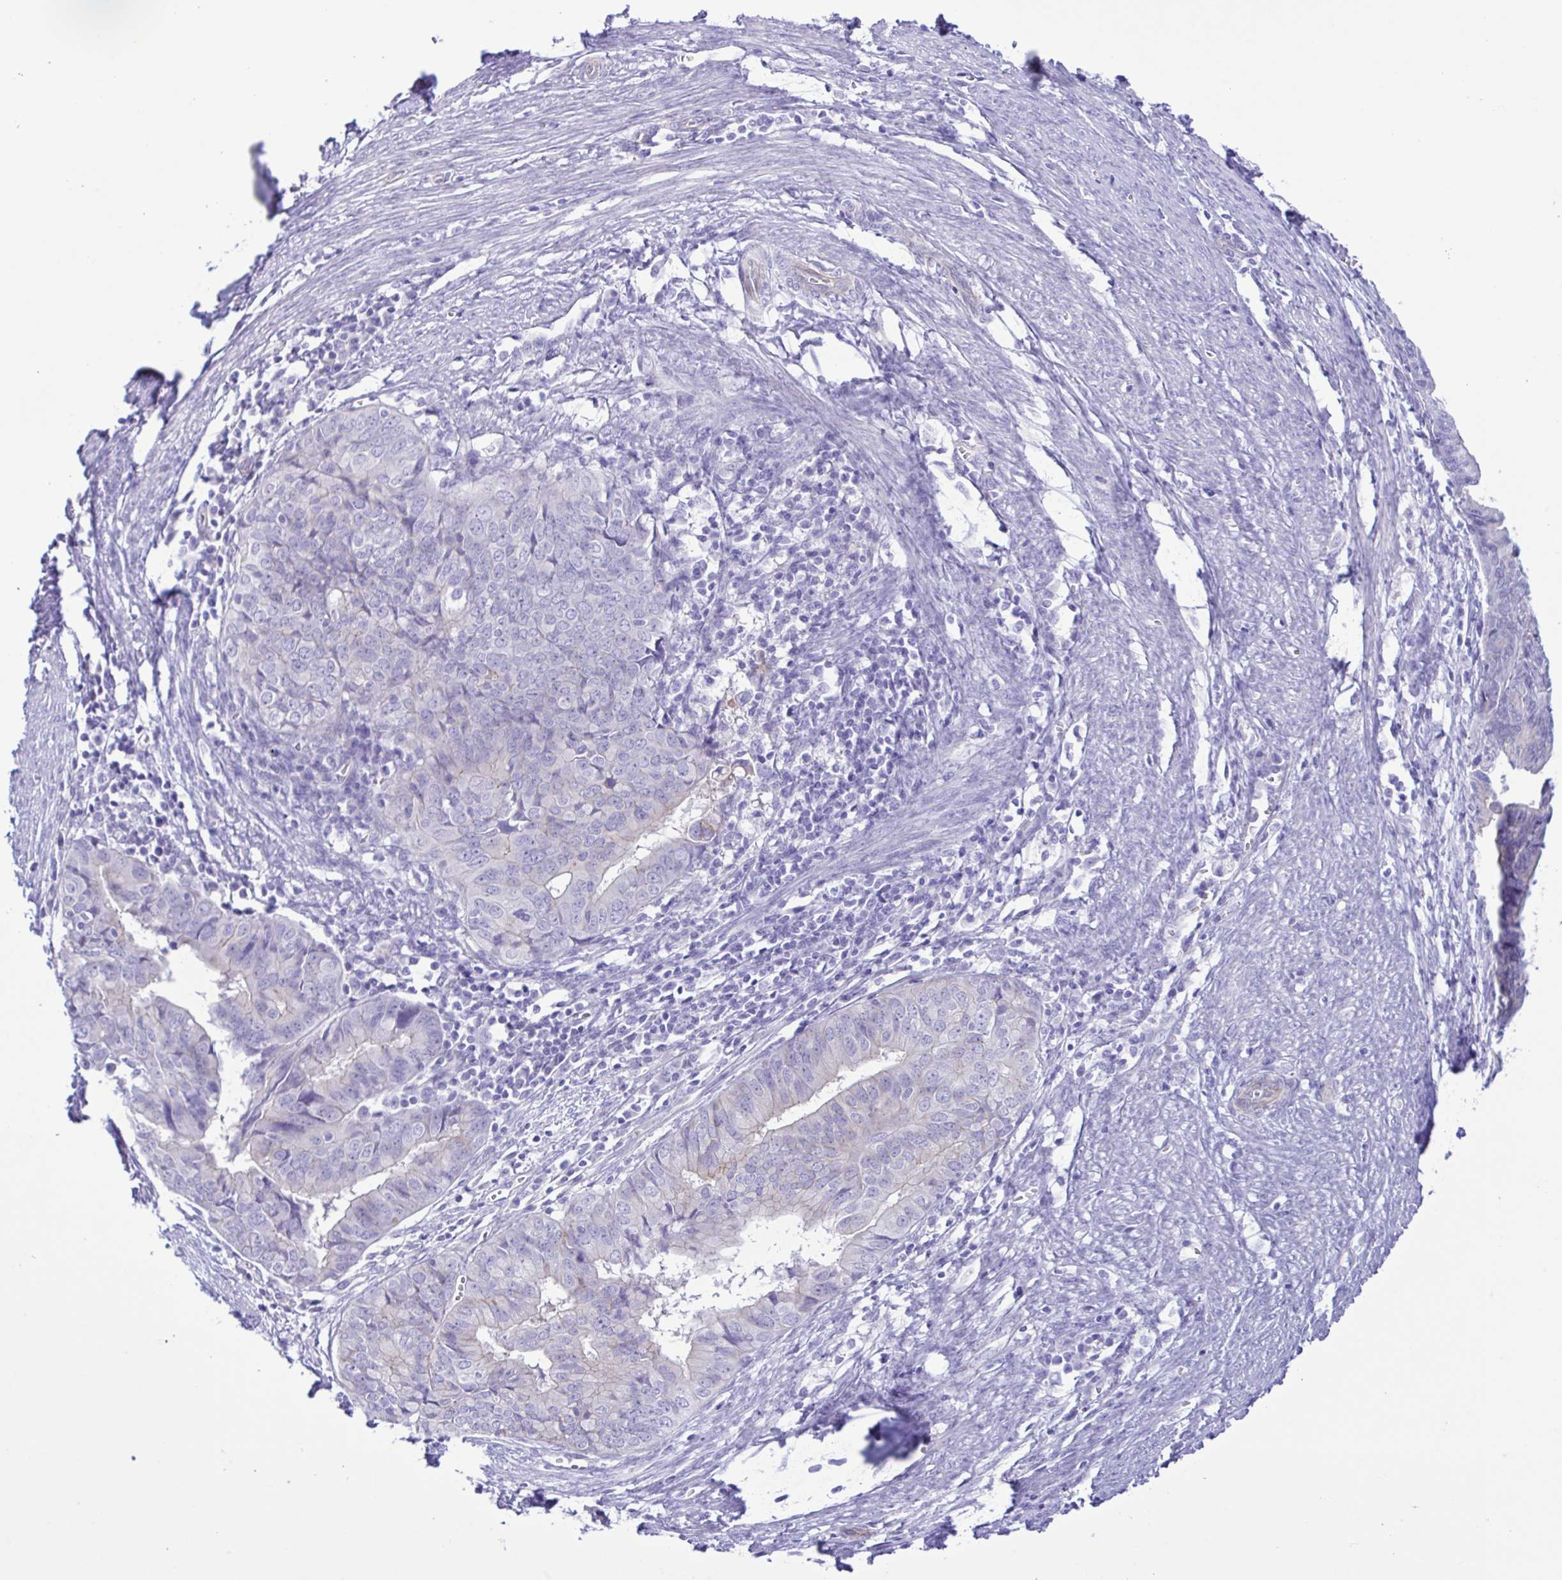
{"staining": {"intensity": "negative", "quantity": "none", "location": "none"}, "tissue": "endometrial cancer", "cell_type": "Tumor cells", "image_type": "cancer", "snomed": [{"axis": "morphology", "description": "Adenocarcinoma, NOS"}, {"axis": "topography", "description": "Endometrium"}], "caption": "Tumor cells are negative for brown protein staining in endometrial cancer (adenocarcinoma).", "gene": "CYP11A1", "patient": {"sex": "female", "age": 65}}